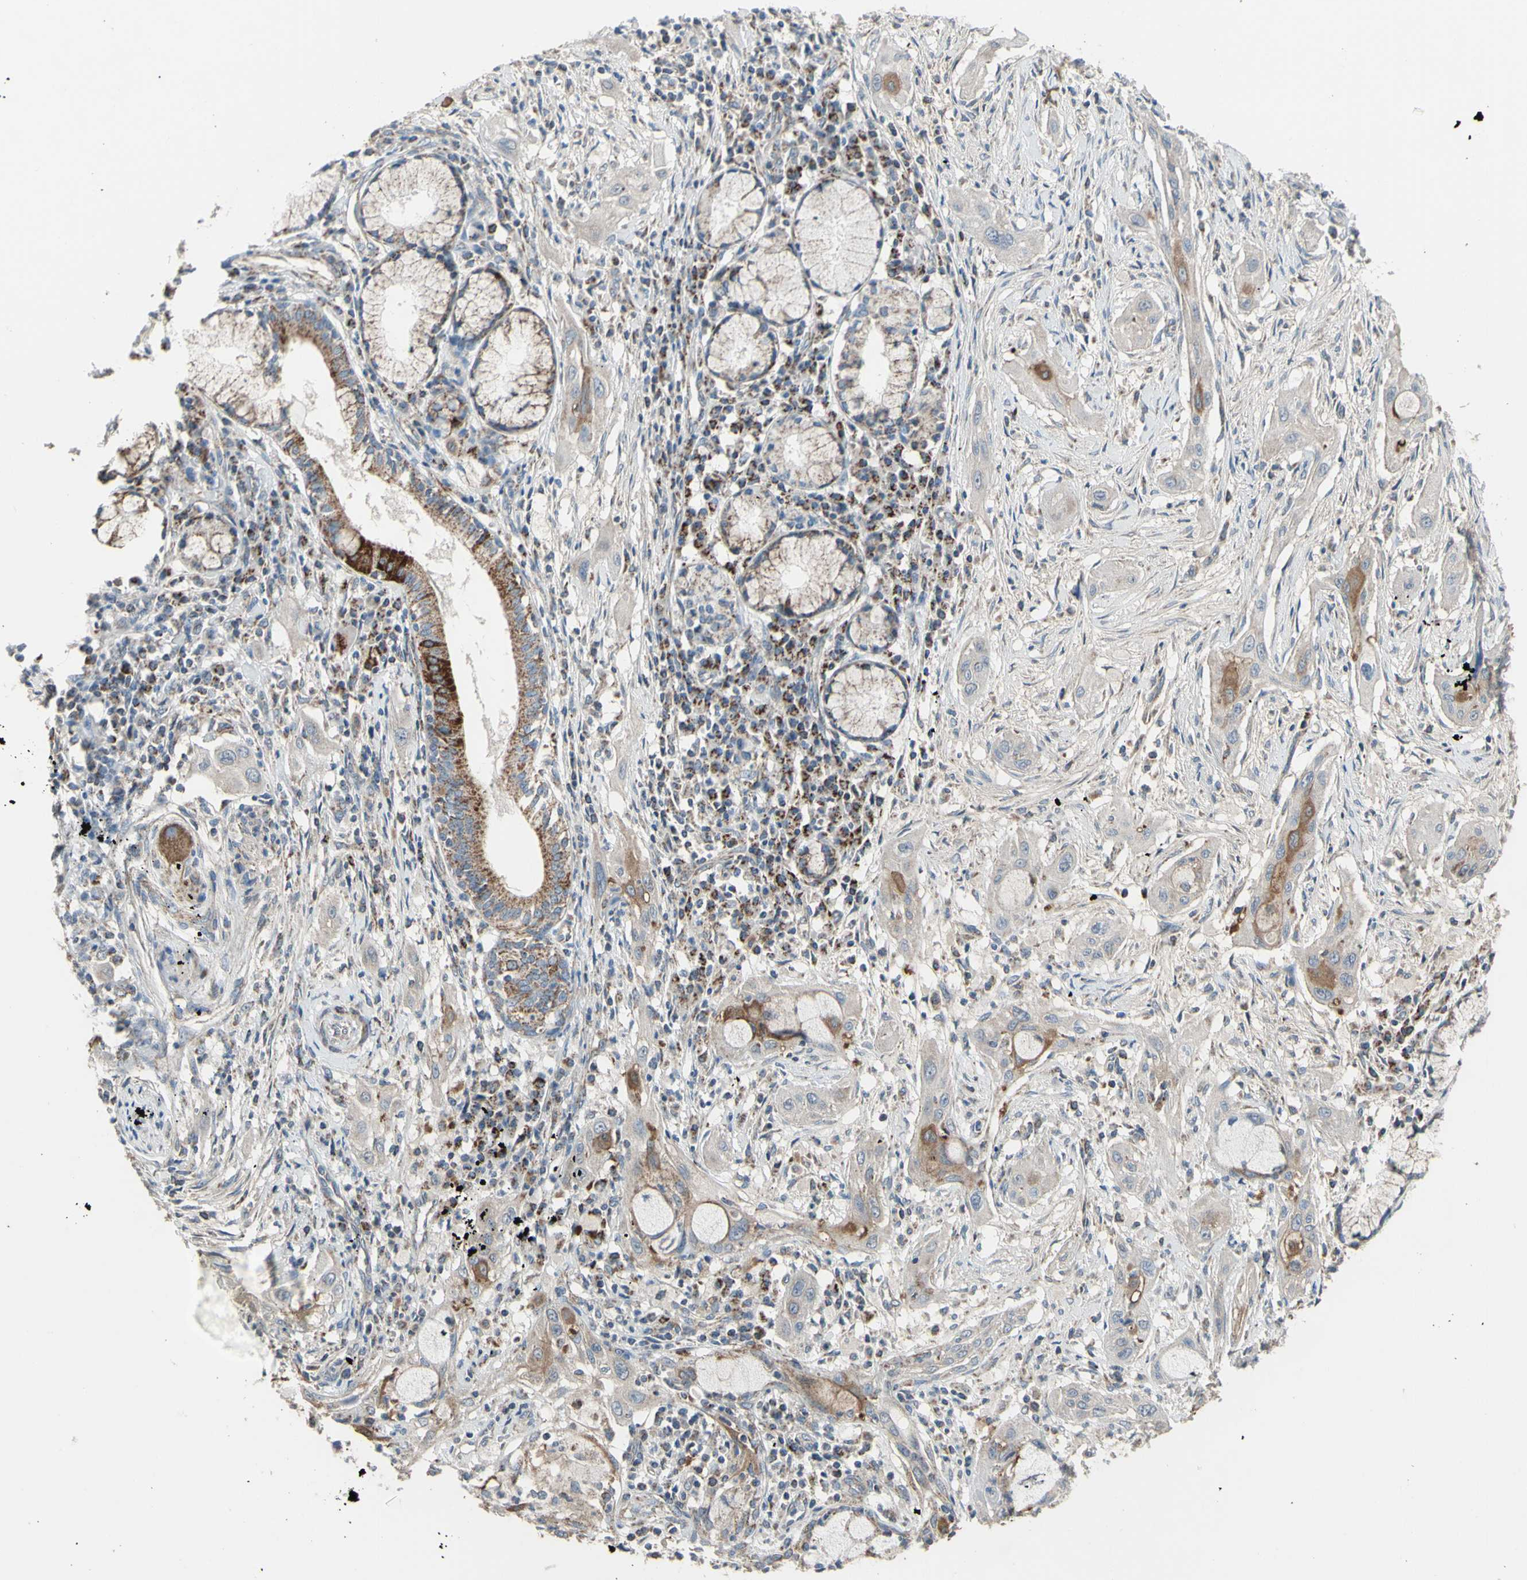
{"staining": {"intensity": "weak", "quantity": "<25%", "location": "cytoplasmic/membranous"}, "tissue": "lung cancer", "cell_type": "Tumor cells", "image_type": "cancer", "snomed": [{"axis": "morphology", "description": "Squamous cell carcinoma, NOS"}, {"axis": "topography", "description": "Lung"}], "caption": "Tumor cells are negative for protein expression in human lung cancer.", "gene": "FAM171B", "patient": {"sex": "female", "age": 47}}